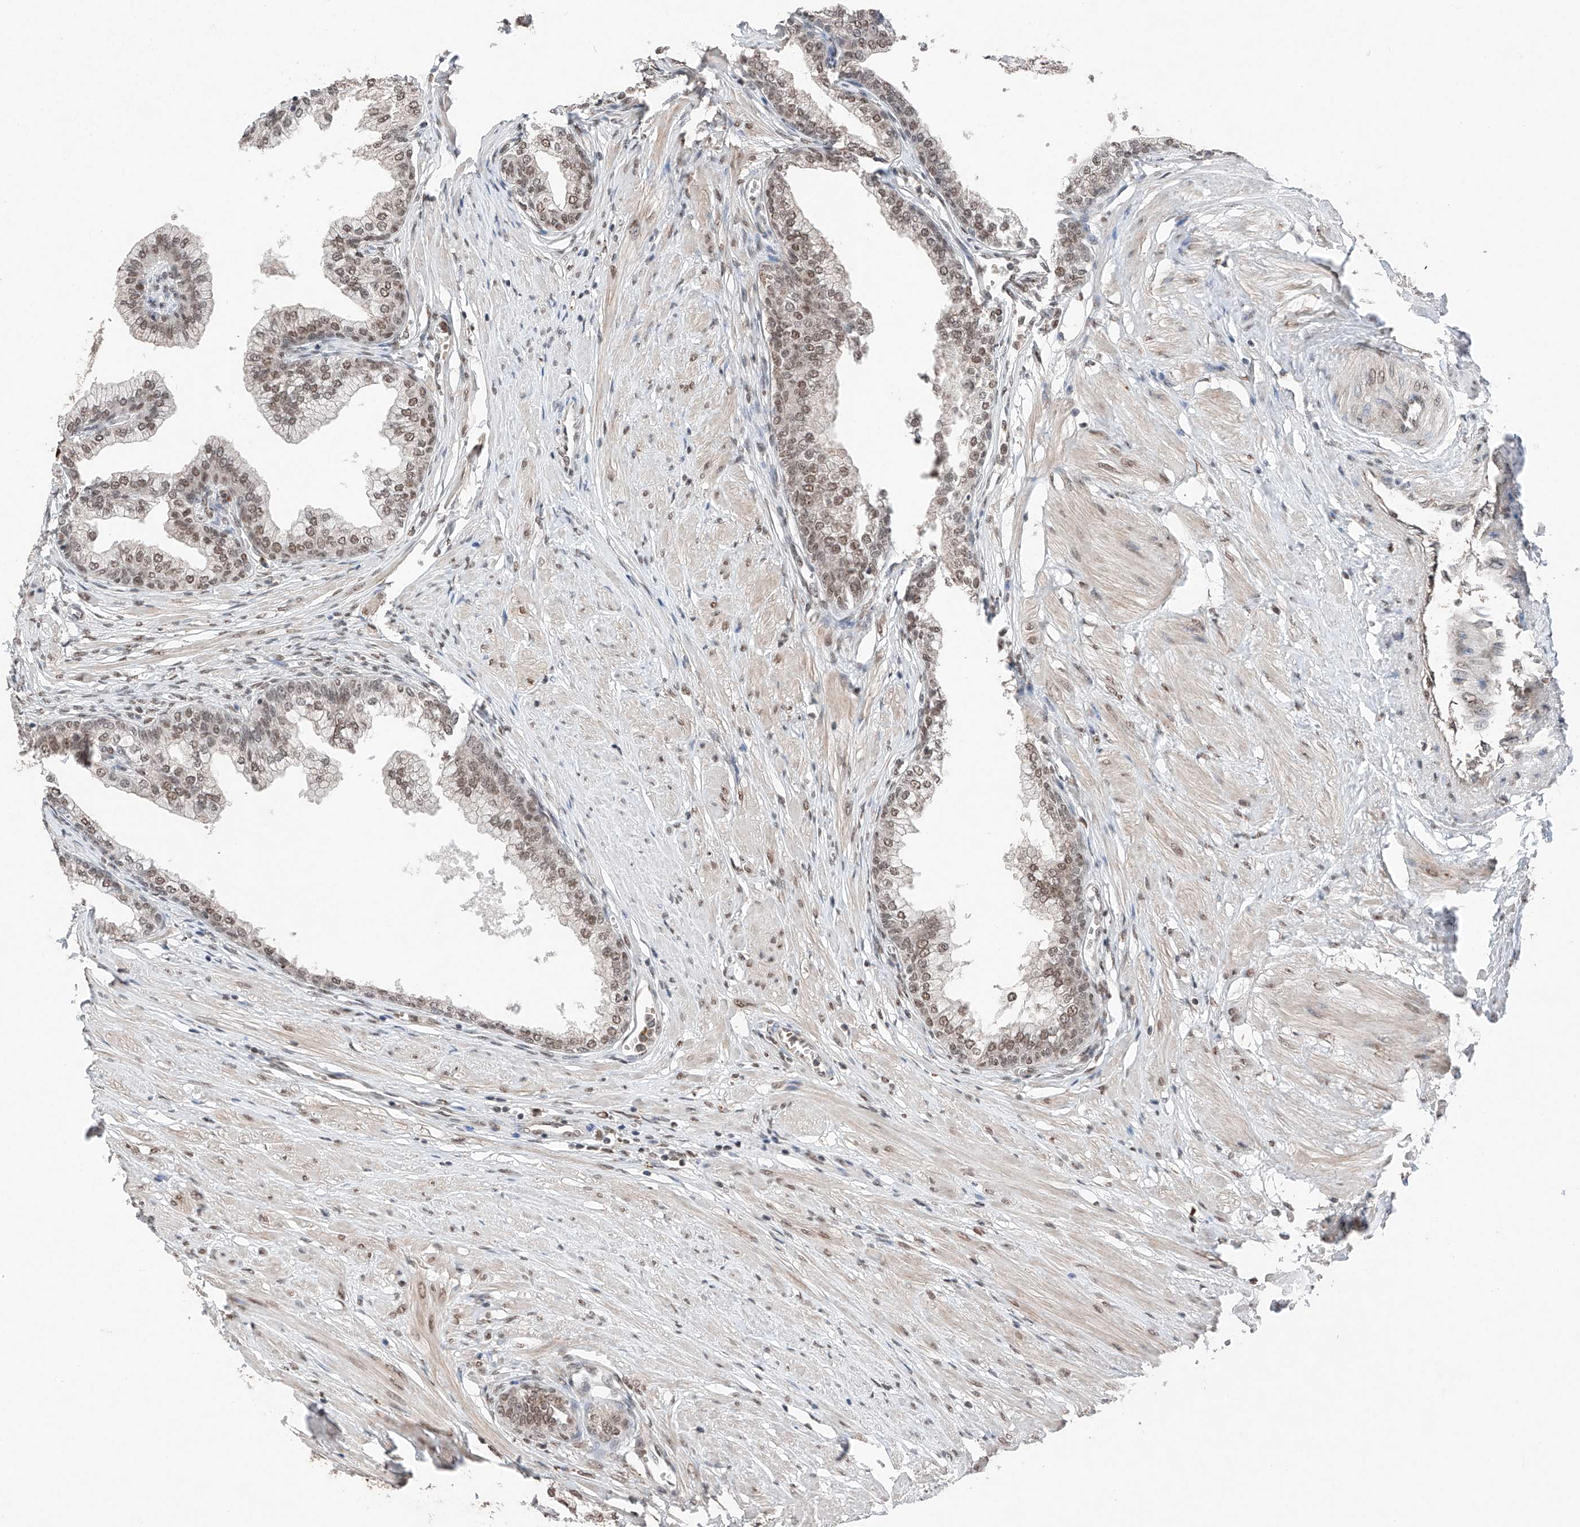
{"staining": {"intensity": "moderate", "quantity": ">75%", "location": "nuclear"}, "tissue": "prostate", "cell_type": "Glandular cells", "image_type": "normal", "snomed": [{"axis": "morphology", "description": "Normal tissue, NOS"}, {"axis": "morphology", "description": "Urothelial carcinoma, Low grade"}, {"axis": "topography", "description": "Urinary bladder"}, {"axis": "topography", "description": "Prostate"}], "caption": "A histopathology image of prostate stained for a protein exhibits moderate nuclear brown staining in glandular cells. (DAB IHC with brightfield microscopy, high magnification).", "gene": "TBX4", "patient": {"sex": "male", "age": 60}}